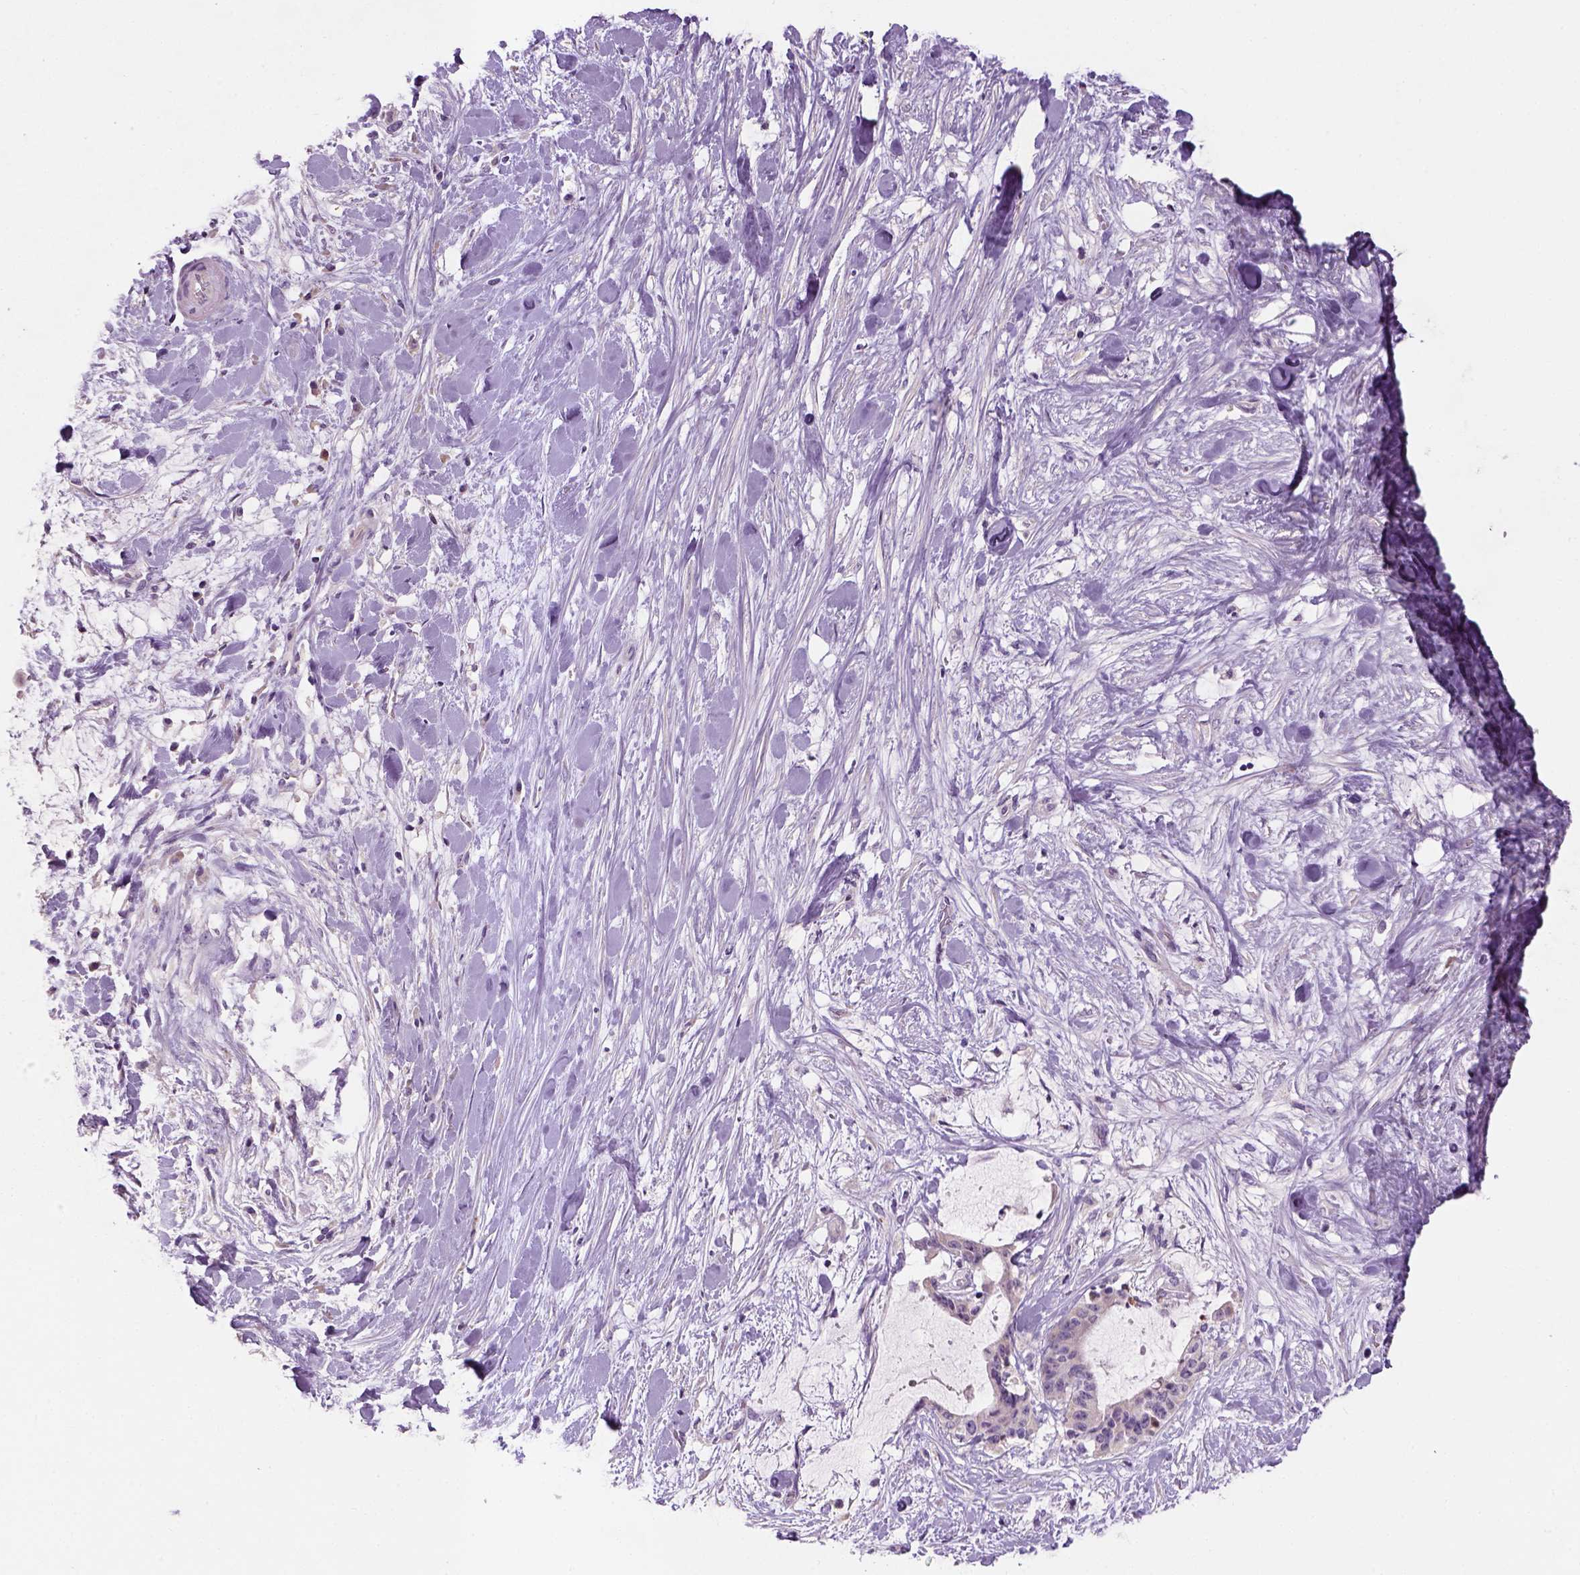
{"staining": {"intensity": "negative", "quantity": "none", "location": "none"}, "tissue": "liver cancer", "cell_type": "Tumor cells", "image_type": "cancer", "snomed": [{"axis": "morphology", "description": "Cholangiocarcinoma"}, {"axis": "topography", "description": "Liver"}], "caption": "Human liver cancer stained for a protein using IHC displays no staining in tumor cells.", "gene": "NUDT6", "patient": {"sex": "female", "age": 73}}